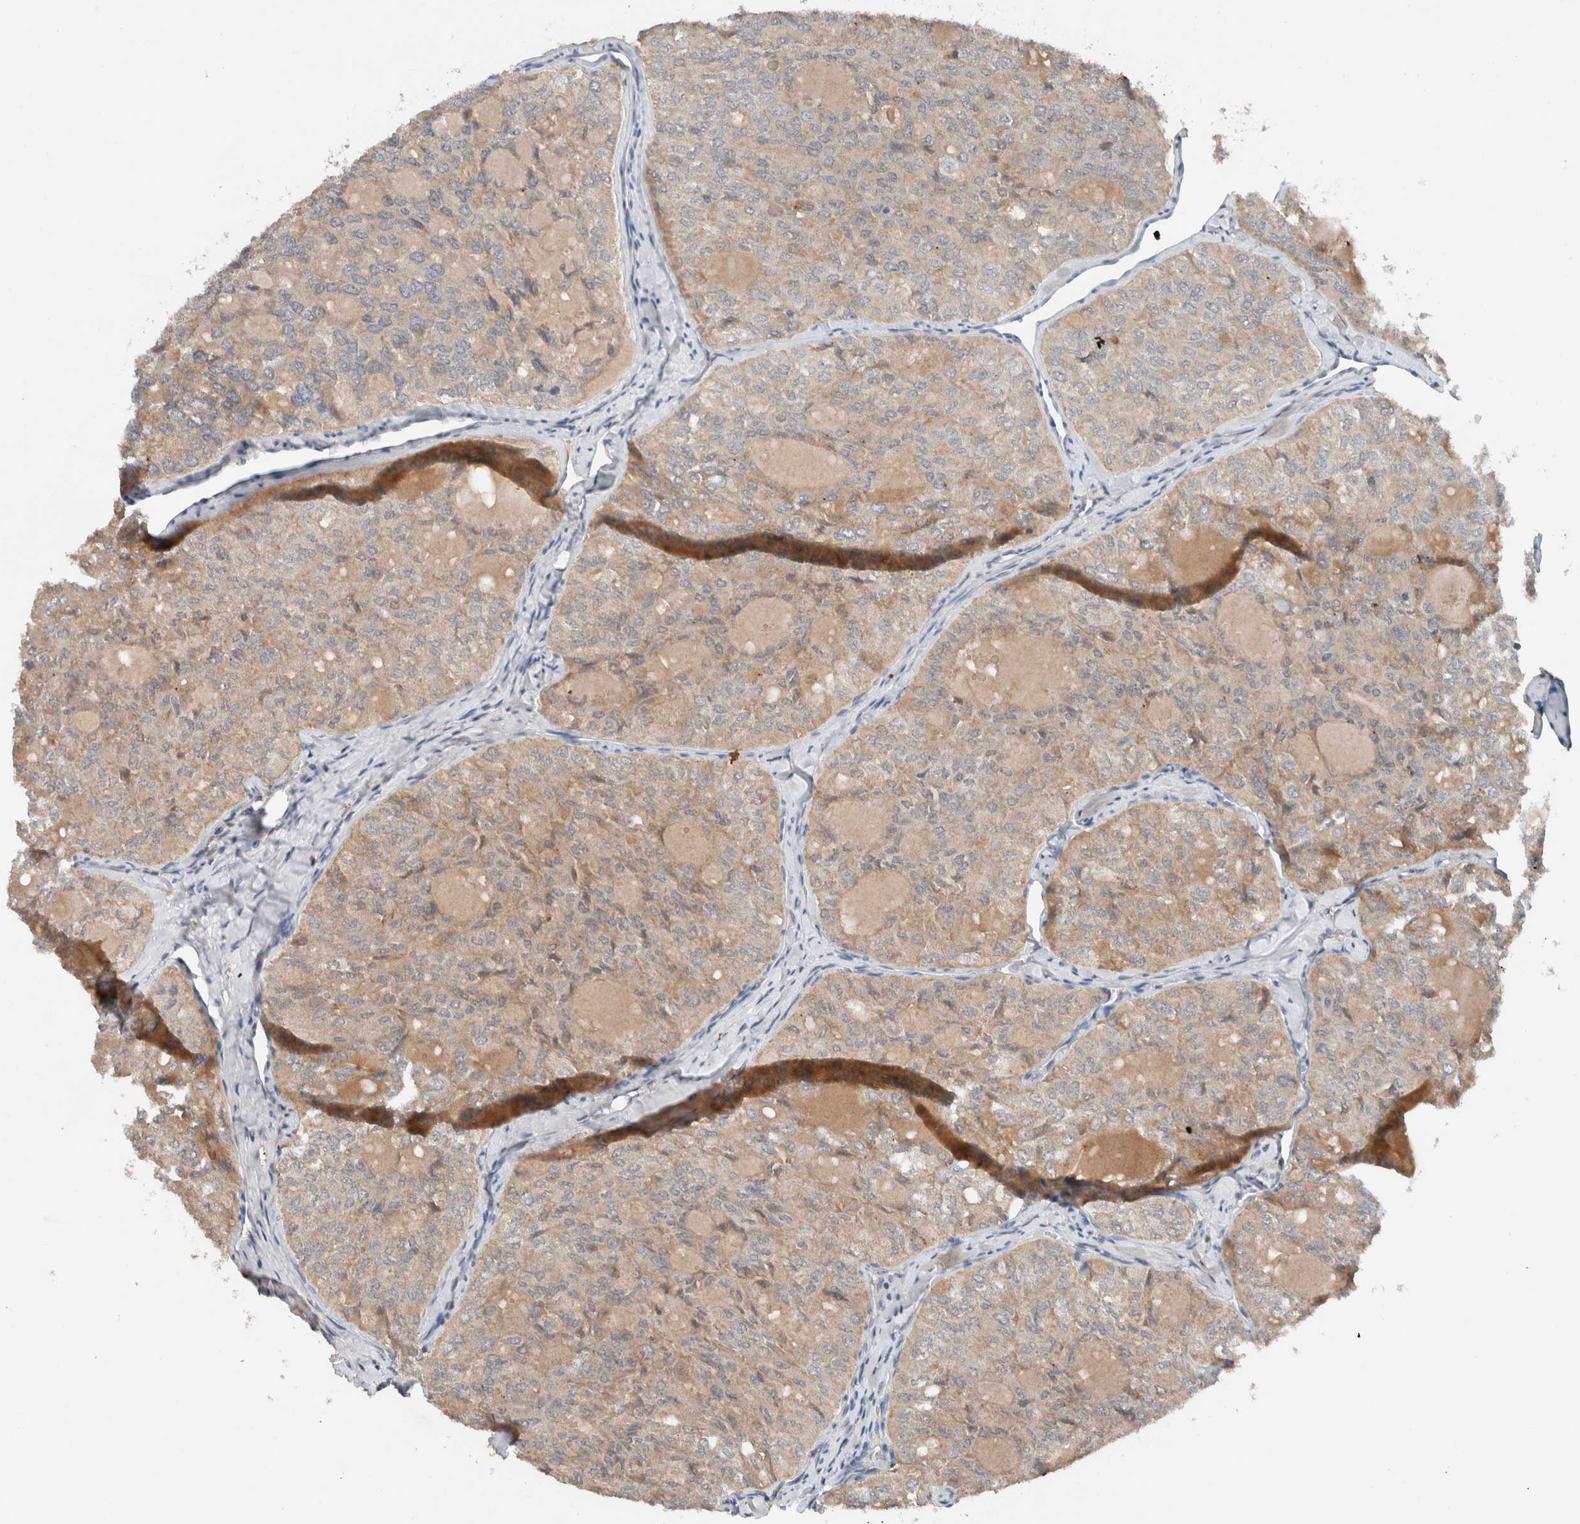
{"staining": {"intensity": "weak", "quantity": ">75%", "location": "cytoplasmic/membranous"}, "tissue": "thyroid cancer", "cell_type": "Tumor cells", "image_type": "cancer", "snomed": [{"axis": "morphology", "description": "Follicular adenoma carcinoma, NOS"}, {"axis": "topography", "description": "Thyroid gland"}], "caption": "IHC micrograph of neoplastic tissue: human thyroid follicular adenoma carcinoma stained using IHC exhibits low levels of weak protein expression localized specifically in the cytoplasmic/membranous of tumor cells, appearing as a cytoplasmic/membranous brown color.", "gene": "UGCG", "patient": {"sex": "male", "age": 75}}